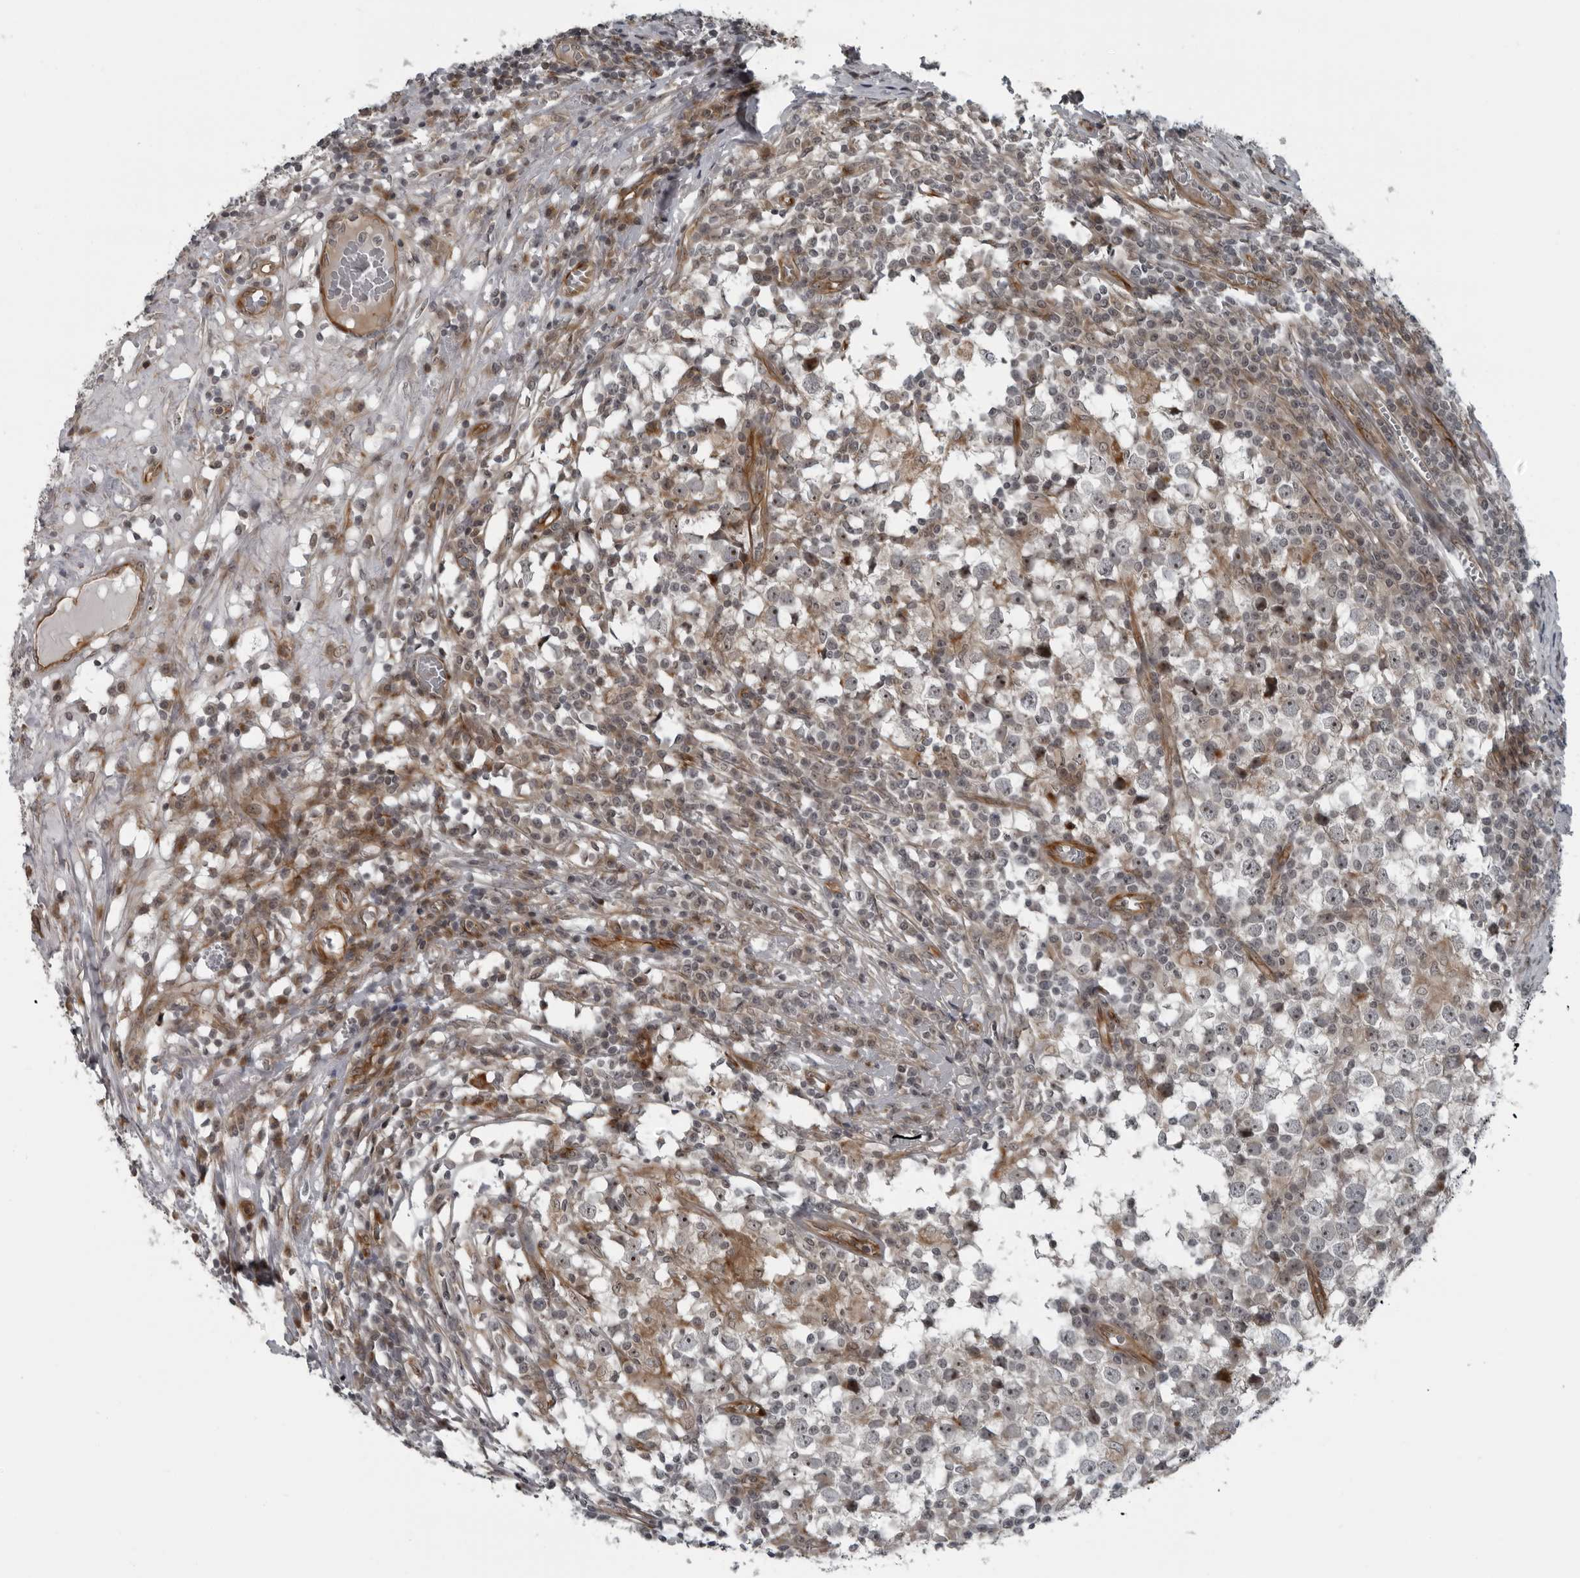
{"staining": {"intensity": "moderate", "quantity": "<25%", "location": "nuclear"}, "tissue": "testis cancer", "cell_type": "Tumor cells", "image_type": "cancer", "snomed": [{"axis": "morphology", "description": "Seminoma, NOS"}, {"axis": "topography", "description": "Testis"}], "caption": "Immunohistochemistry photomicrograph of testis cancer (seminoma) stained for a protein (brown), which exhibits low levels of moderate nuclear positivity in about <25% of tumor cells.", "gene": "FAM102B", "patient": {"sex": "male", "age": 65}}